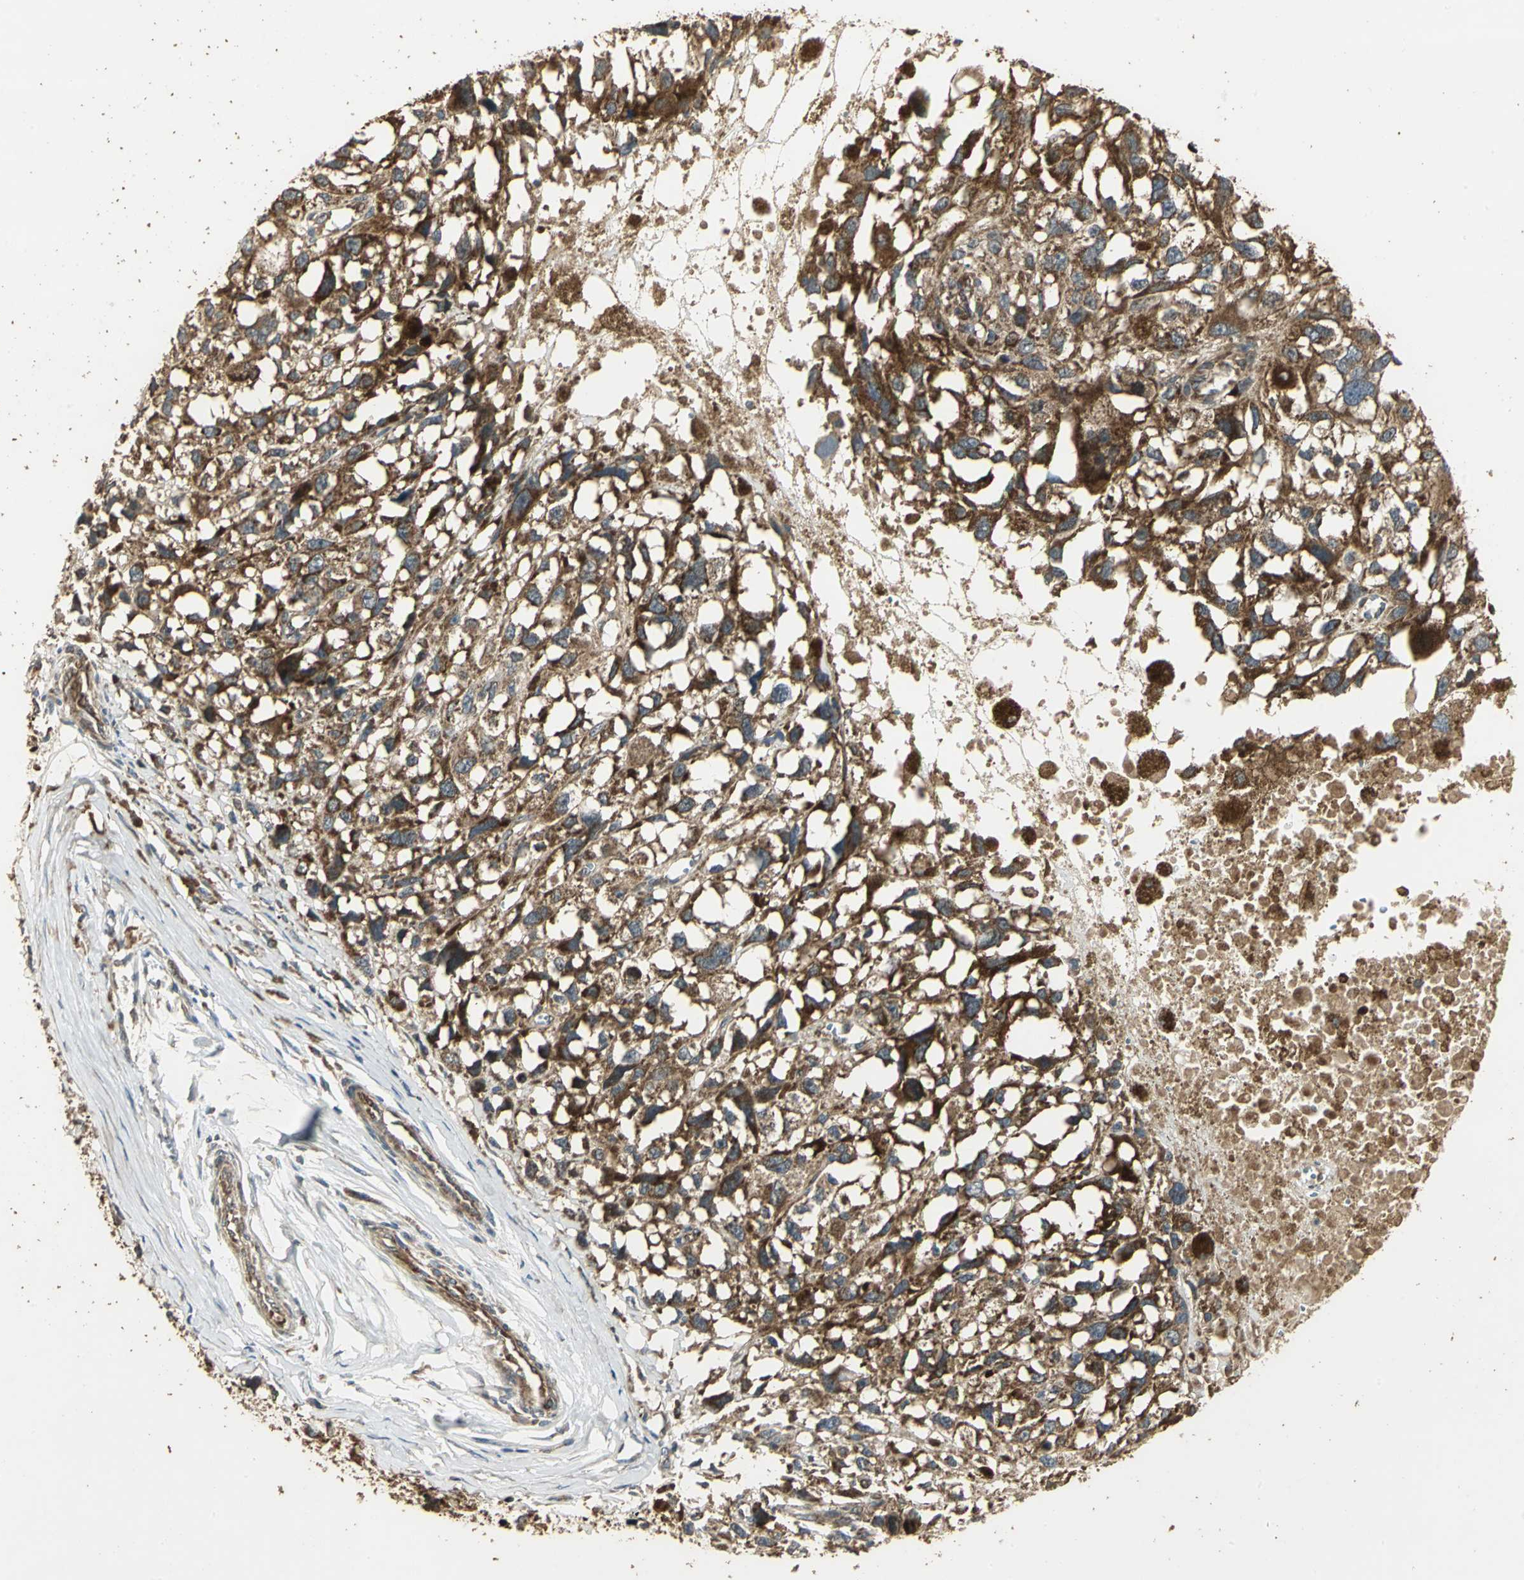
{"staining": {"intensity": "strong", "quantity": ">75%", "location": "cytoplasmic/membranous"}, "tissue": "melanoma", "cell_type": "Tumor cells", "image_type": "cancer", "snomed": [{"axis": "morphology", "description": "Malignant melanoma, Metastatic site"}, {"axis": "topography", "description": "Lymph node"}], "caption": "Human melanoma stained for a protein (brown) exhibits strong cytoplasmic/membranous positive positivity in about >75% of tumor cells.", "gene": "KANK1", "patient": {"sex": "male", "age": 59}}